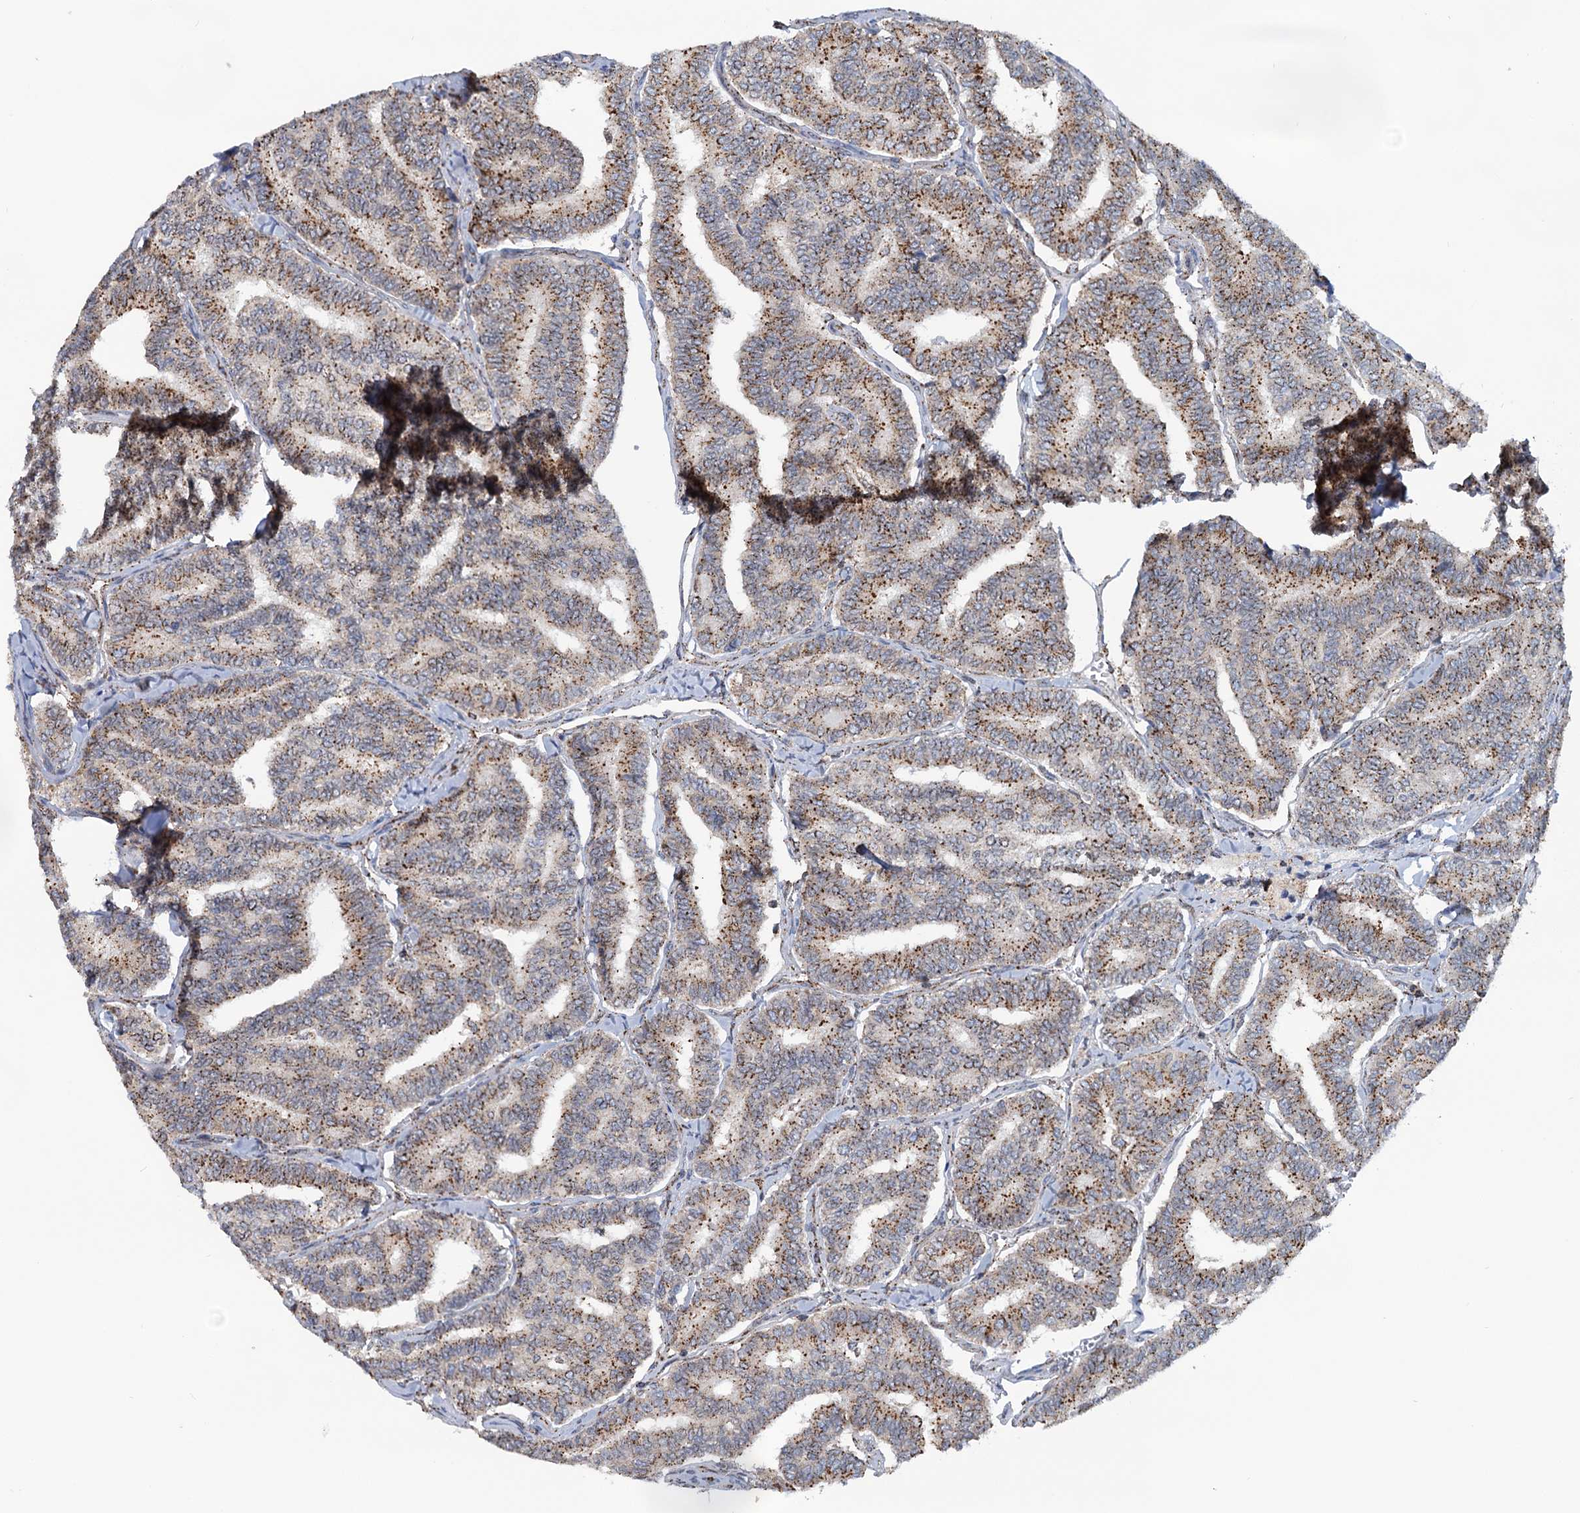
{"staining": {"intensity": "moderate", "quantity": ">75%", "location": "cytoplasmic/membranous"}, "tissue": "thyroid cancer", "cell_type": "Tumor cells", "image_type": "cancer", "snomed": [{"axis": "morphology", "description": "Papillary adenocarcinoma, NOS"}, {"axis": "topography", "description": "Thyroid gland"}], "caption": "An image showing moderate cytoplasmic/membranous staining in about >75% of tumor cells in thyroid cancer, as visualized by brown immunohistochemical staining.", "gene": "SUPT20H", "patient": {"sex": "female", "age": 35}}